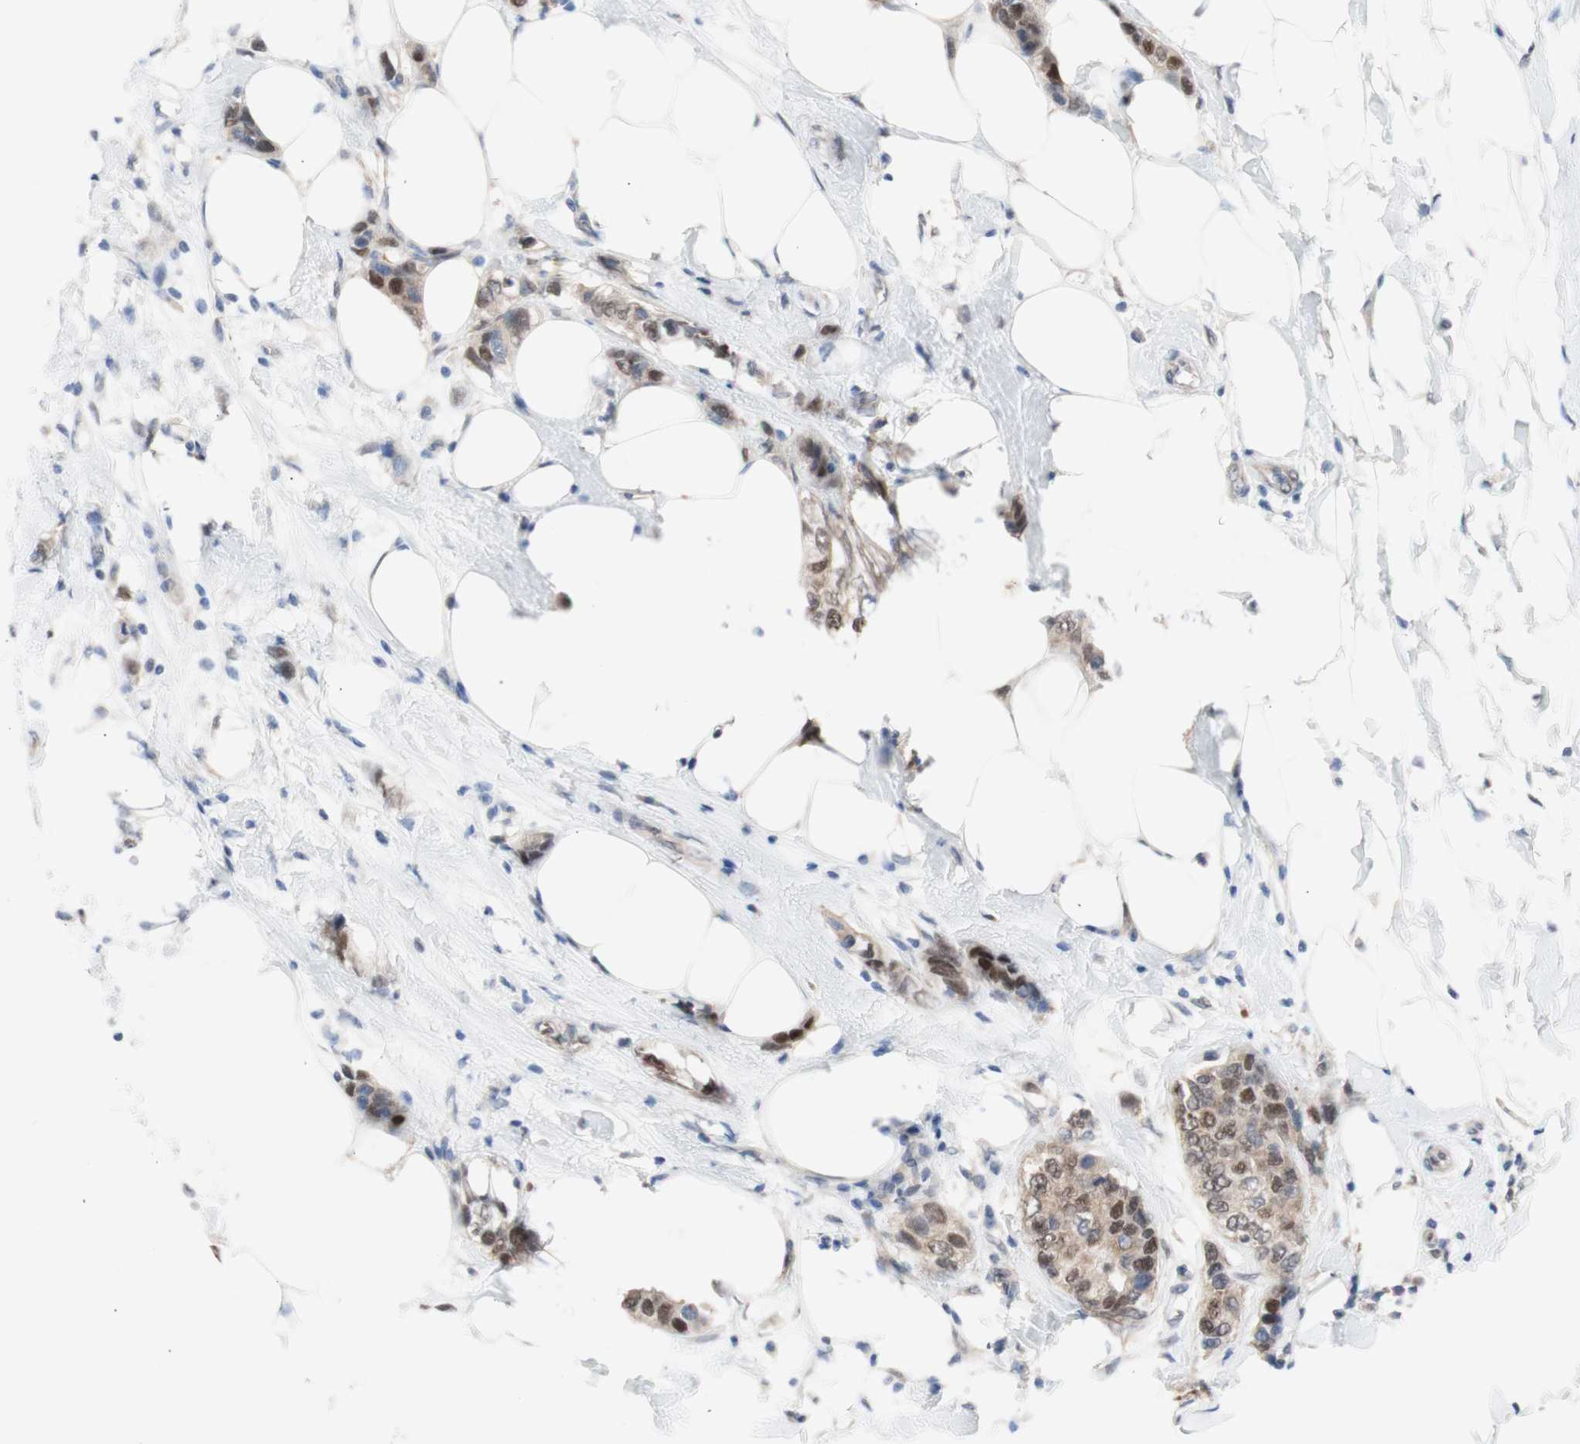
{"staining": {"intensity": "strong", "quantity": "25%-75%", "location": "cytoplasmic/membranous,nuclear"}, "tissue": "breast cancer", "cell_type": "Tumor cells", "image_type": "cancer", "snomed": [{"axis": "morphology", "description": "Normal tissue, NOS"}, {"axis": "morphology", "description": "Duct carcinoma"}, {"axis": "topography", "description": "Breast"}], "caption": "Brown immunohistochemical staining in breast cancer shows strong cytoplasmic/membranous and nuclear positivity in about 25%-75% of tumor cells. (DAB = brown stain, brightfield microscopy at high magnification).", "gene": "PRMT5", "patient": {"sex": "female", "age": 50}}